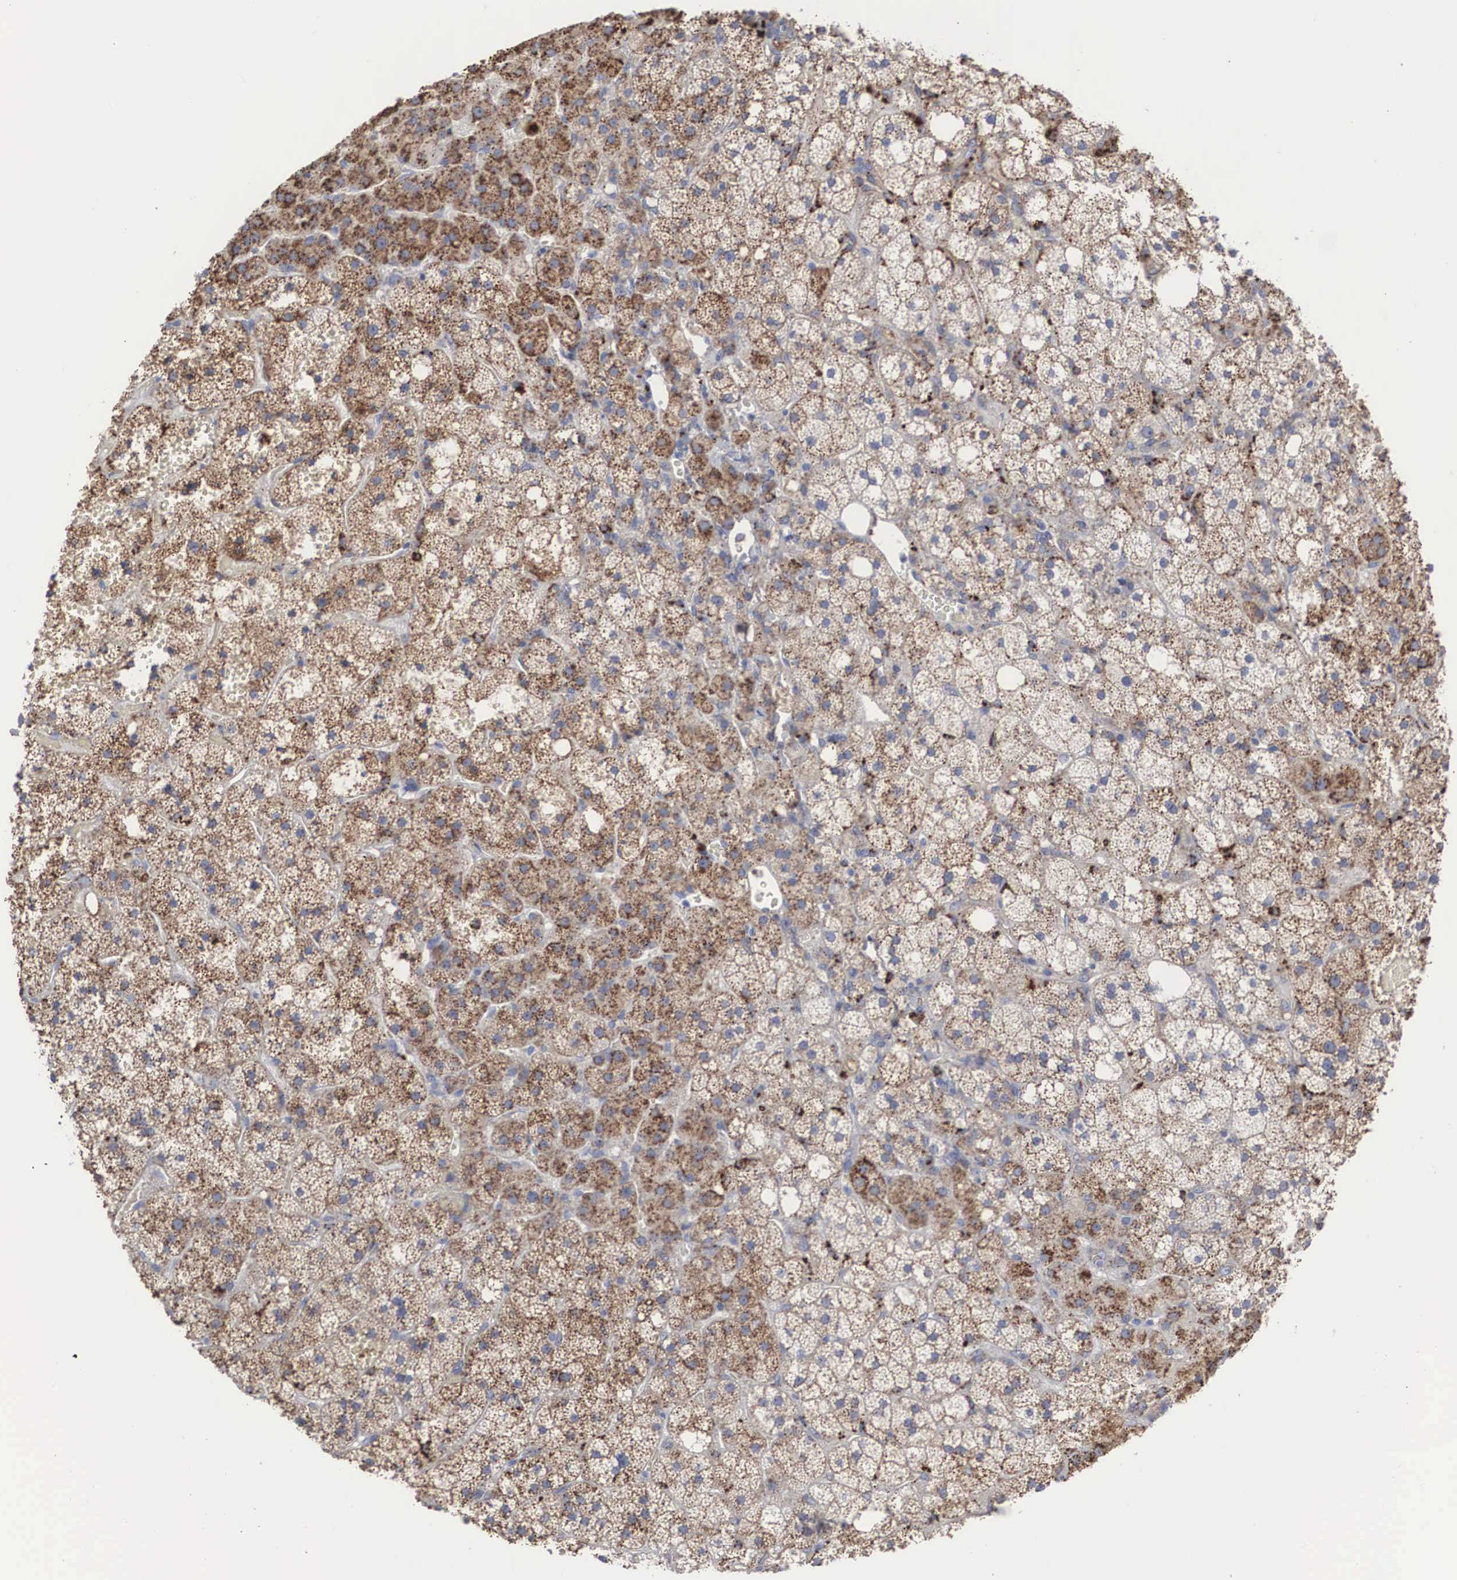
{"staining": {"intensity": "moderate", "quantity": ">75%", "location": "cytoplasmic/membranous"}, "tissue": "adrenal gland", "cell_type": "Glandular cells", "image_type": "normal", "snomed": [{"axis": "morphology", "description": "Normal tissue, NOS"}, {"axis": "topography", "description": "Adrenal gland"}], "caption": "This micrograph shows immunohistochemistry (IHC) staining of benign adrenal gland, with medium moderate cytoplasmic/membranous positivity in approximately >75% of glandular cells.", "gene": "LGALS3BP", "patient": {"sex": "male", "age": 53}}